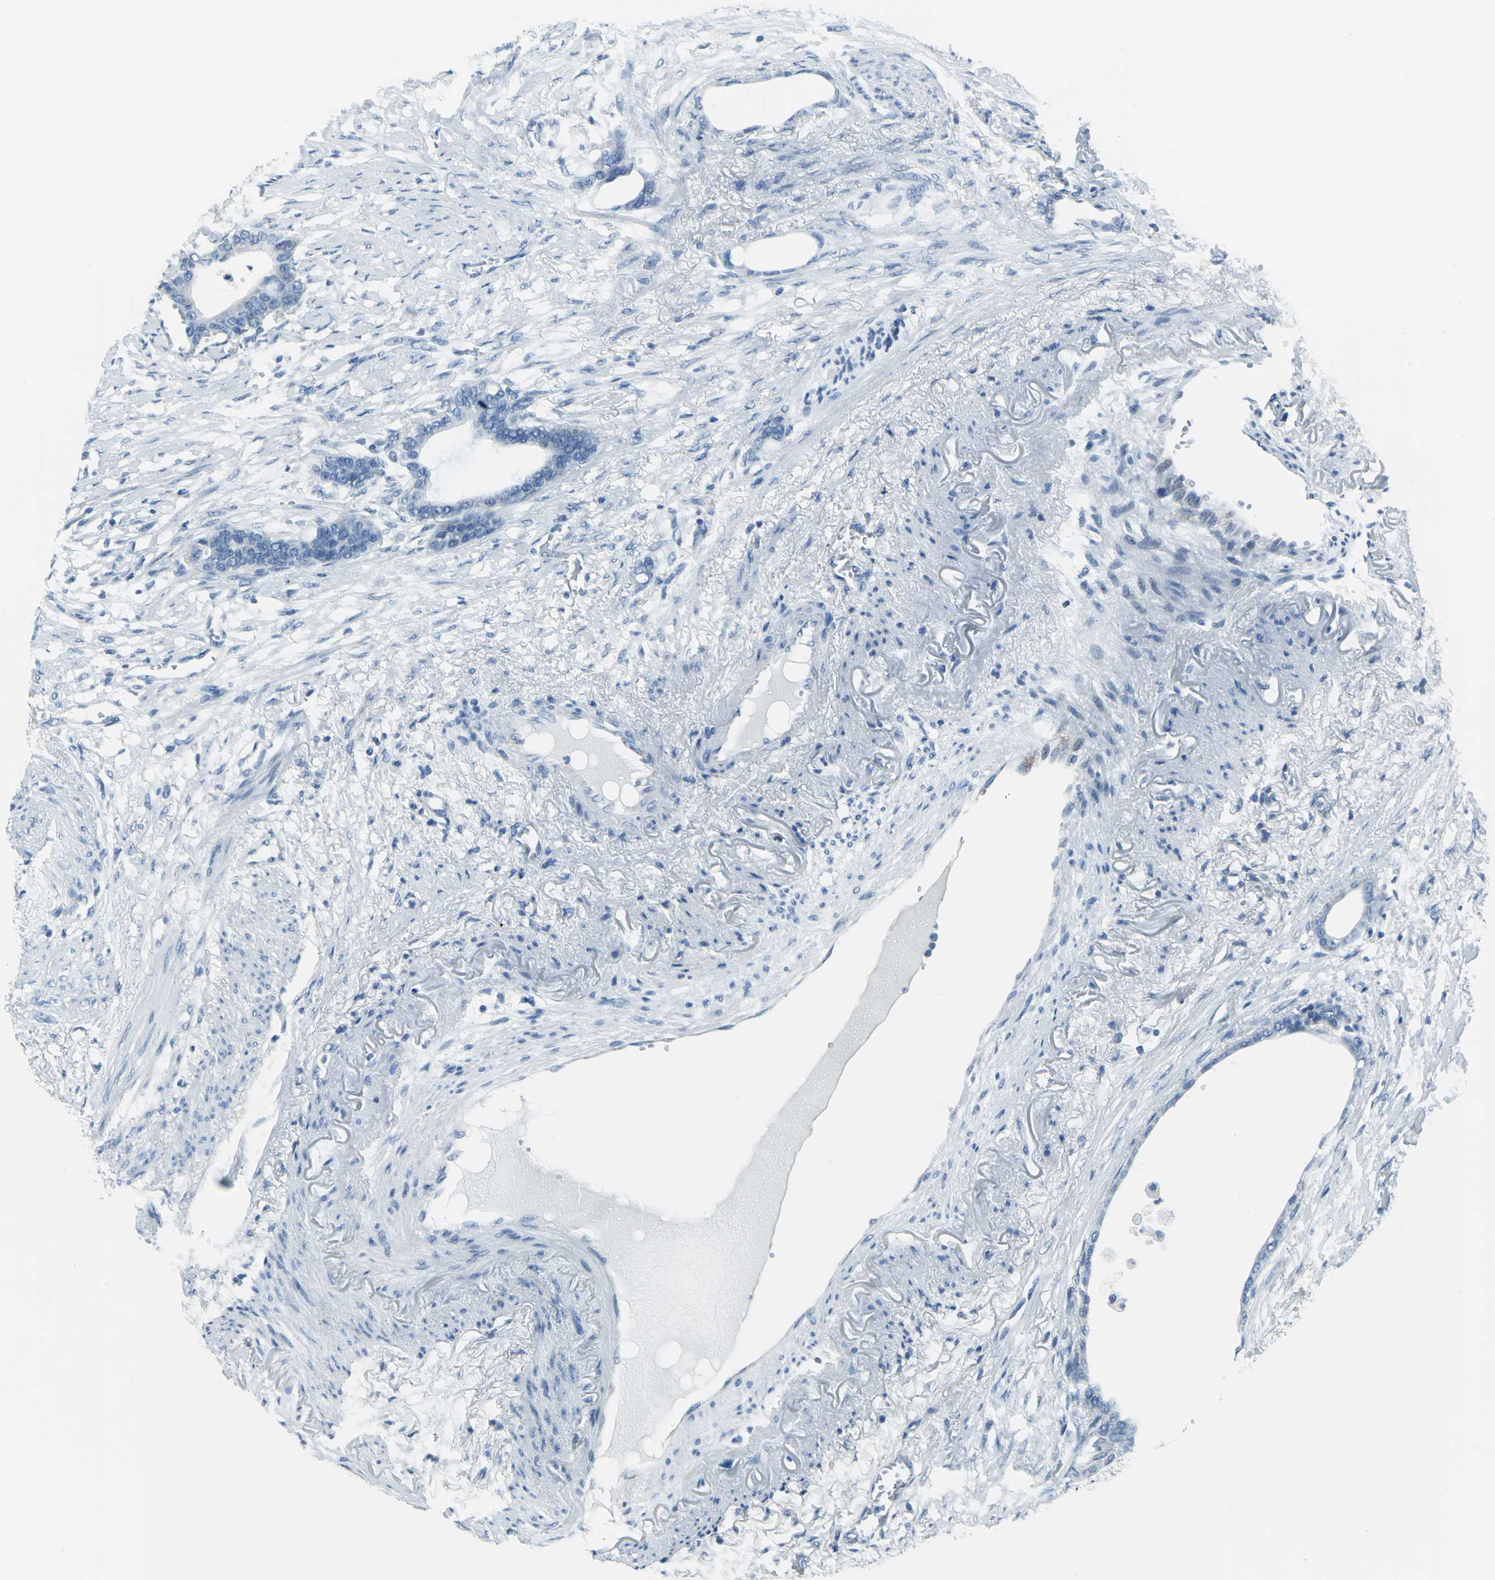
{"staining": {"intensity": "negative", "quantity": "none", "location": "none"}, "tissue": "stomach cancer", "cell_type": "Tumor cells", "image_type": "cancer", "snomed": [{"axis": "morphology", "description": "Adenocarcinoma, NOS"}, {"axis": "topography", "description": "Stomach"}], "caption": "A high-resolution photomicrograph shows immunohistochemistry (IHC) staining of stomach cancer, which exhibits no significant expression in tumor cells.", "gene": "DNAI2", "patient": {"sex": "female", "age": 75}}